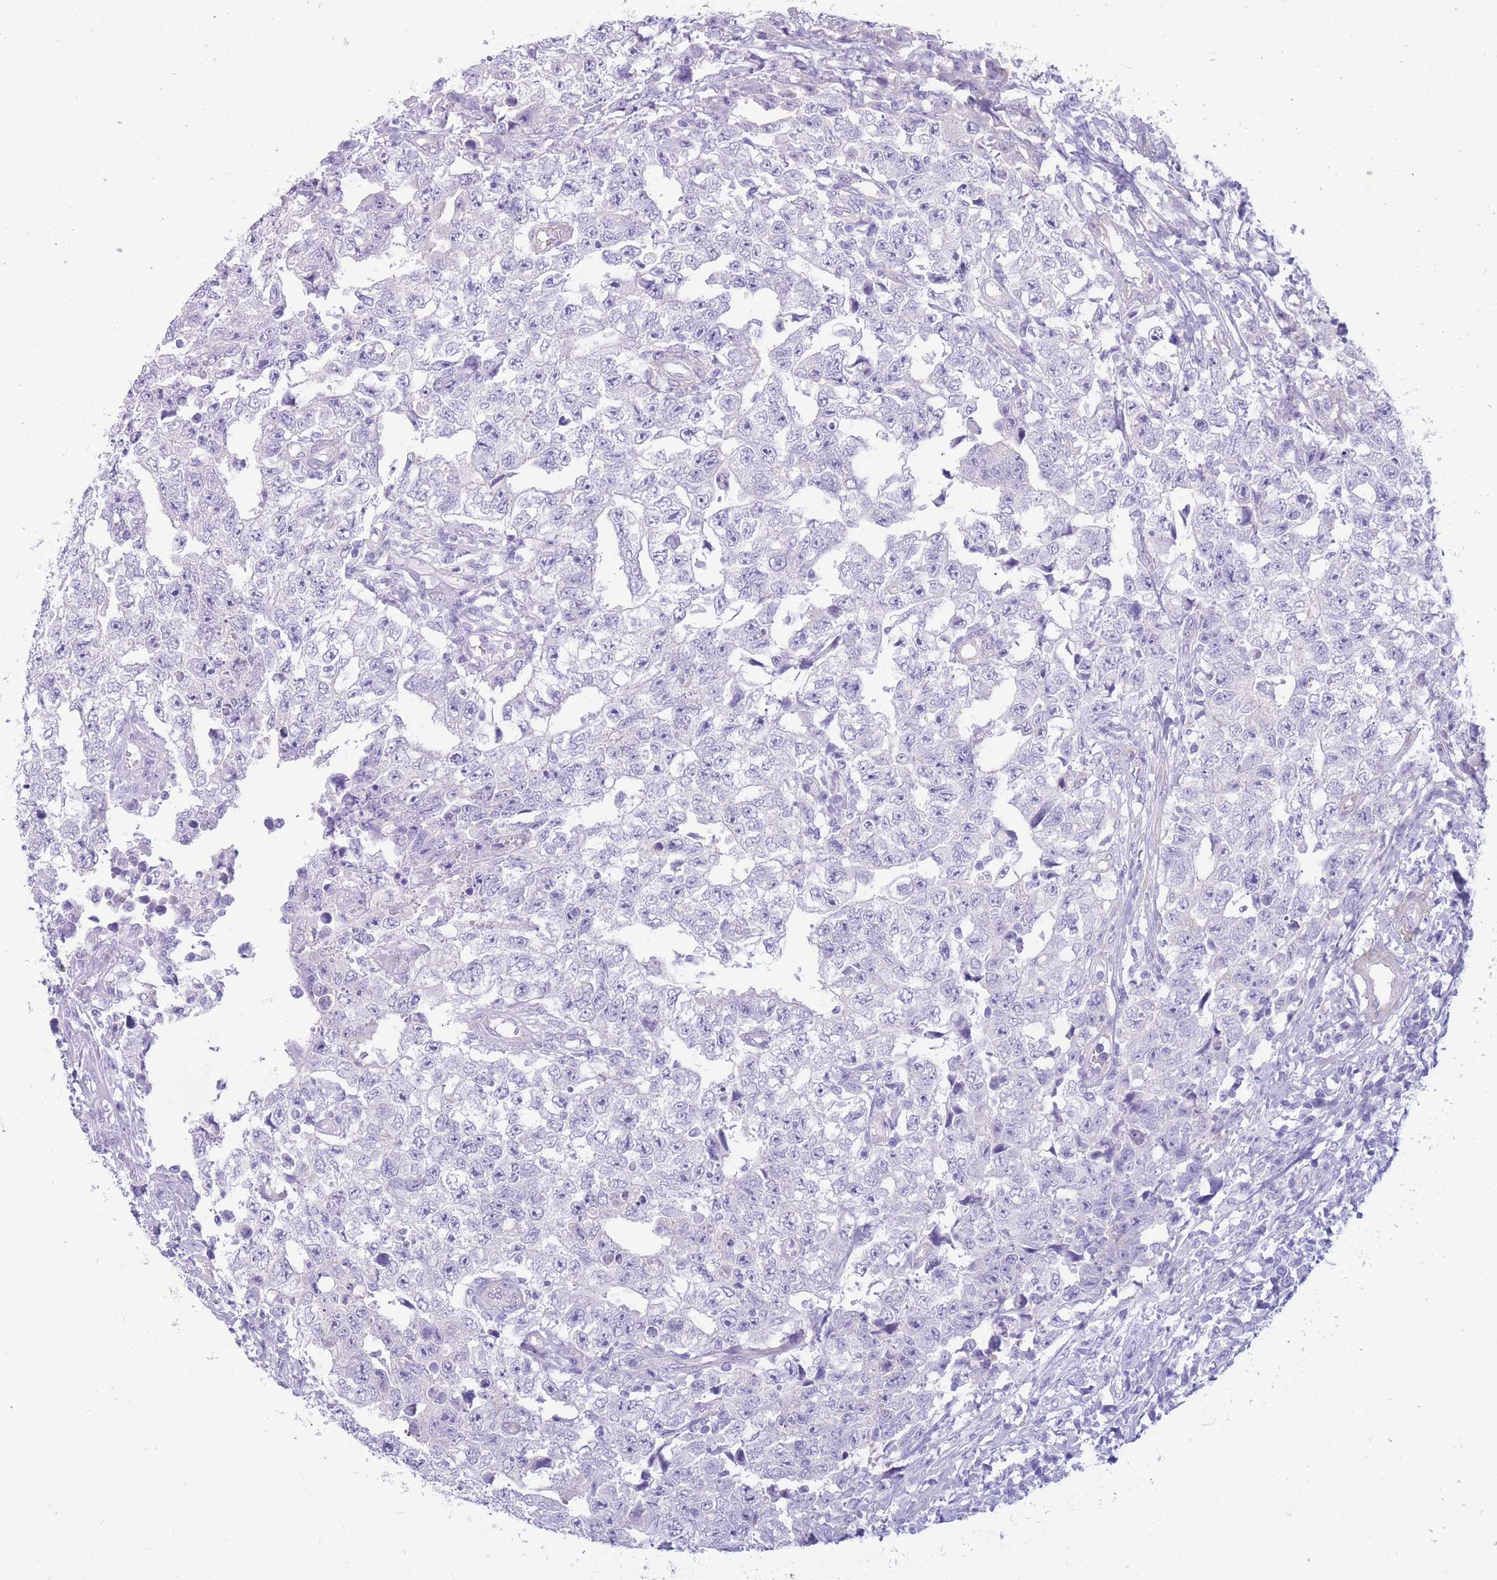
{"staining": {"intensity": "negative", "quantity": "none", "location": "none"}, "tissue": "testis cancer", "cell_type": "Tumor cells", "image_type": "cancer", "snomed": [{"axis": "morphology", "description": "Carcinoma, Embryonal, NOS"}, {"axis": "topography", "description": "Testis"}], "caption": "The histopathology image shows no significant expression in tumor cells of testis cancer (embryonal carcinoma).", "gene": "MTSS2", "patient": {"sex": "male", "age": 25}}